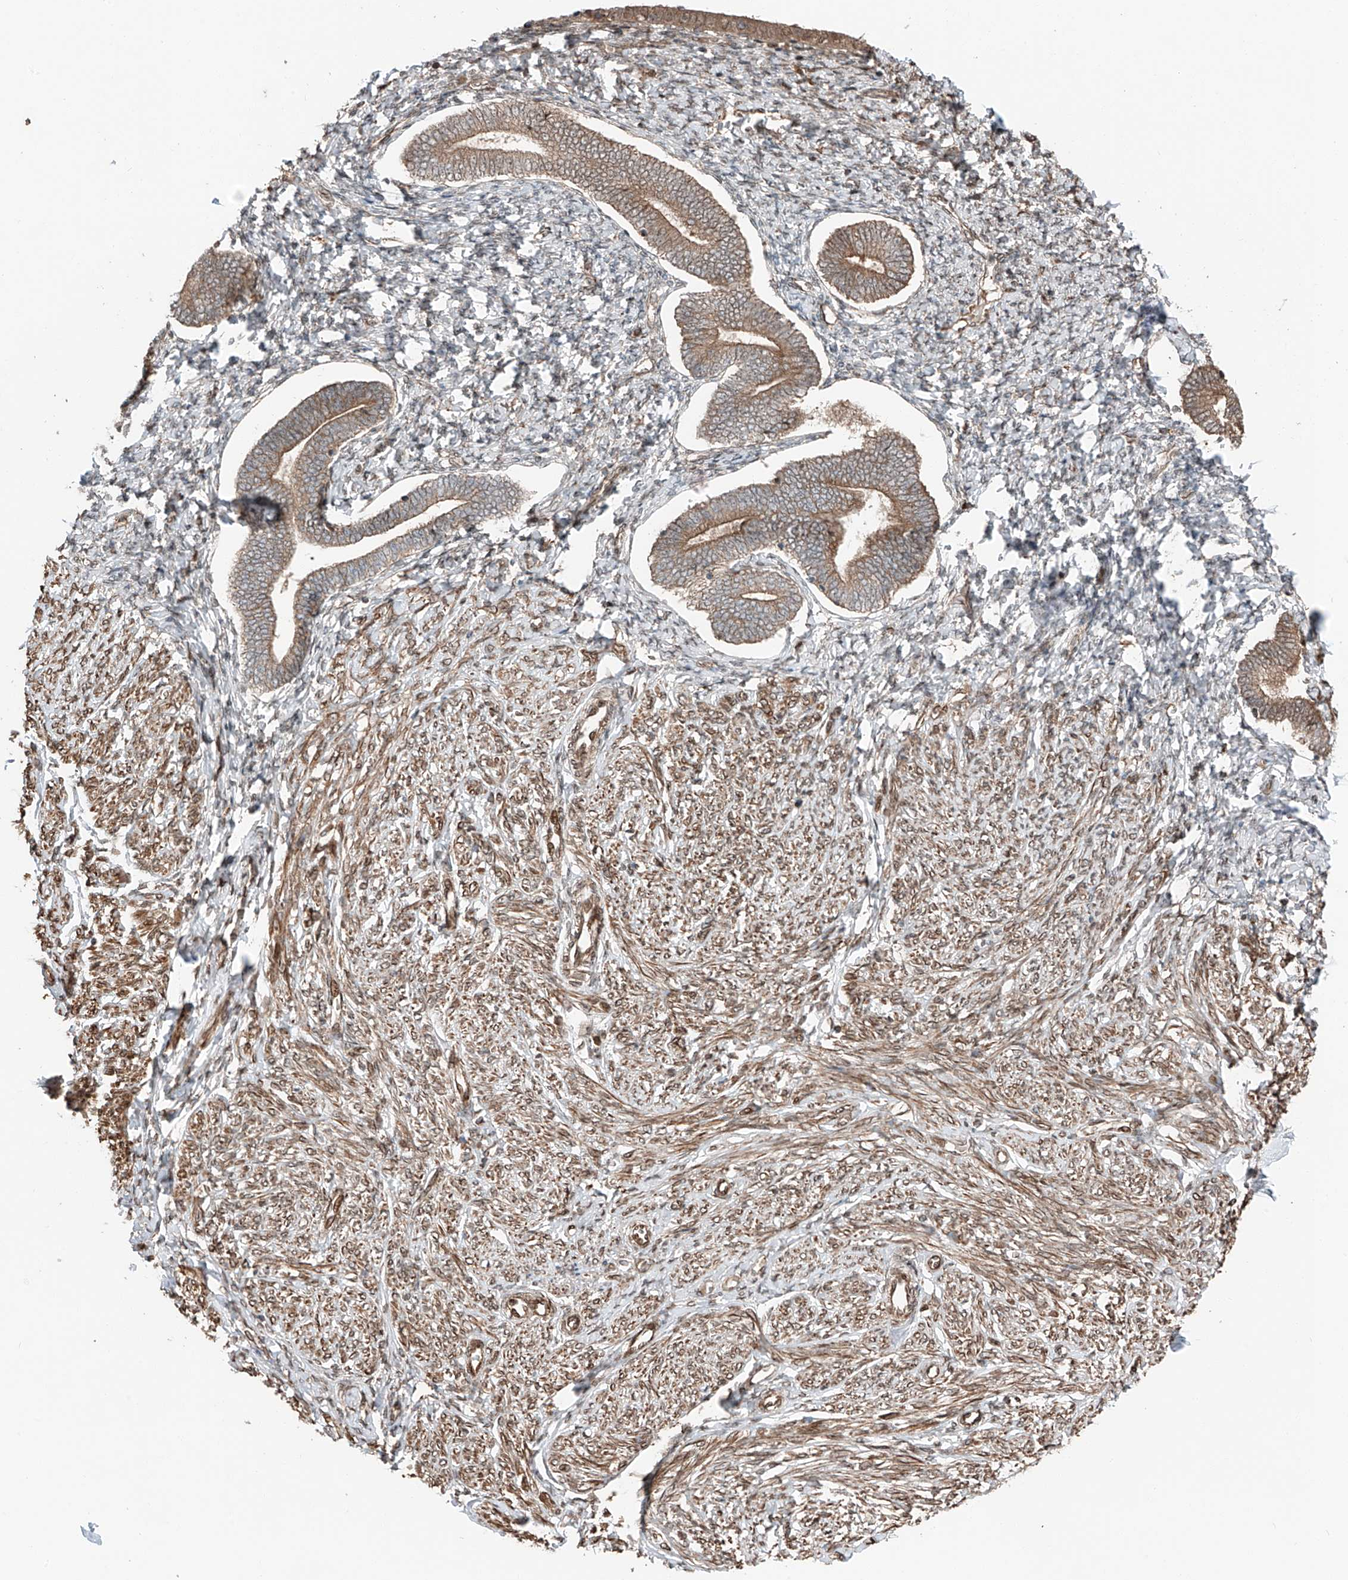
{"staining": {"intensity": "moderate", "quantity": ">75%", "location": "cytoplasmic/membranous"}, "tissue": "endometrium", "cell_type": "Cells in endometrial stroma", "image_type": "normal", "snomed": [{"axis": "morphology", "description": "Normal tissue, NOS"}, {"axis": "topography", "description": "Endometrium"}], "caption": "Cells in endometrial stroma reveal moderate cytoplasmic/membranous expression in about >75% of cells in benign endometrium.", "gene": "CEP162", "patient": {"sex": "female", "age": 72}}